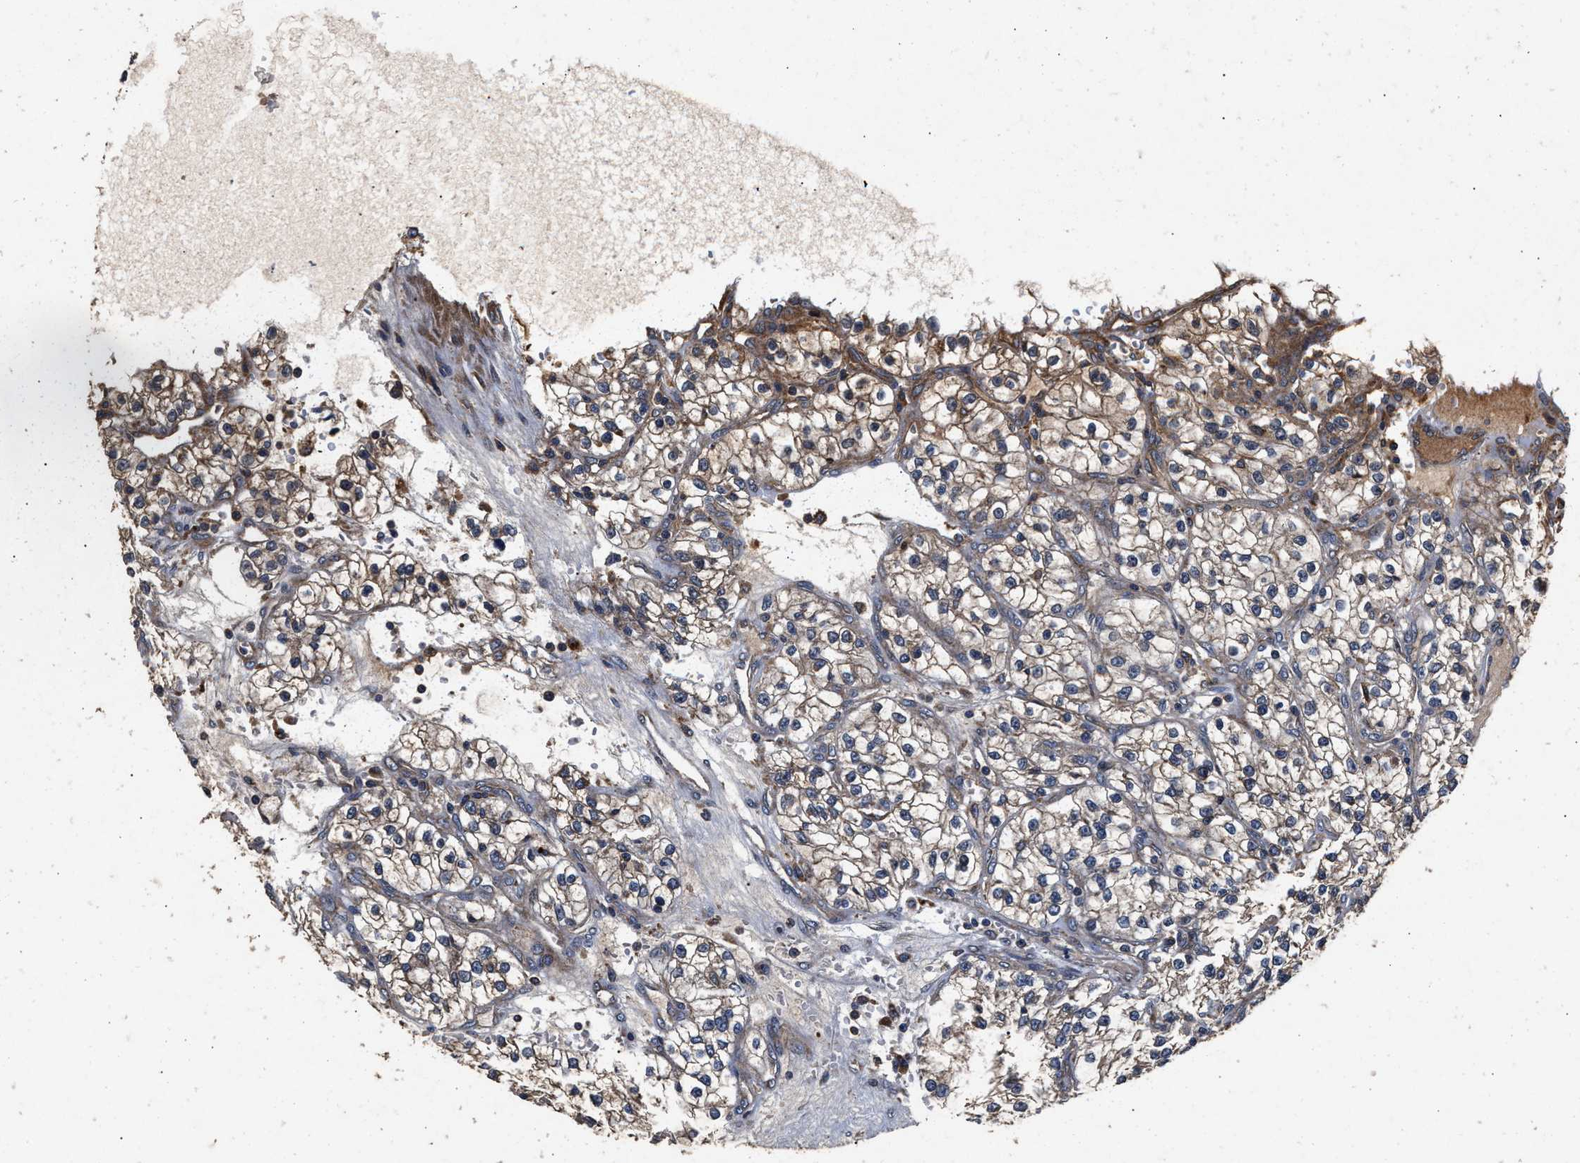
{"staining": {"intensity": "weak", "quantity": ">75%", "location": "cytoplasmic/membranous"}, "tissue": "renal cancer", "cell_type": "Tumor cells", "image_type": "cancer", "snomed": [{"axis": "morphology", "description": "Adenocarcinoma, NOS"}, {"axis": "topography", "description": "Kidney"}], "caption": "Protein positivity by immunohistochemistry demonstrates weak cytoplasmic/membranous staining in about >75% of tumor cells in renal adenocarcinoma.", "gene": "NFKB2", "patient": {"sex": "female", "age": 57}}